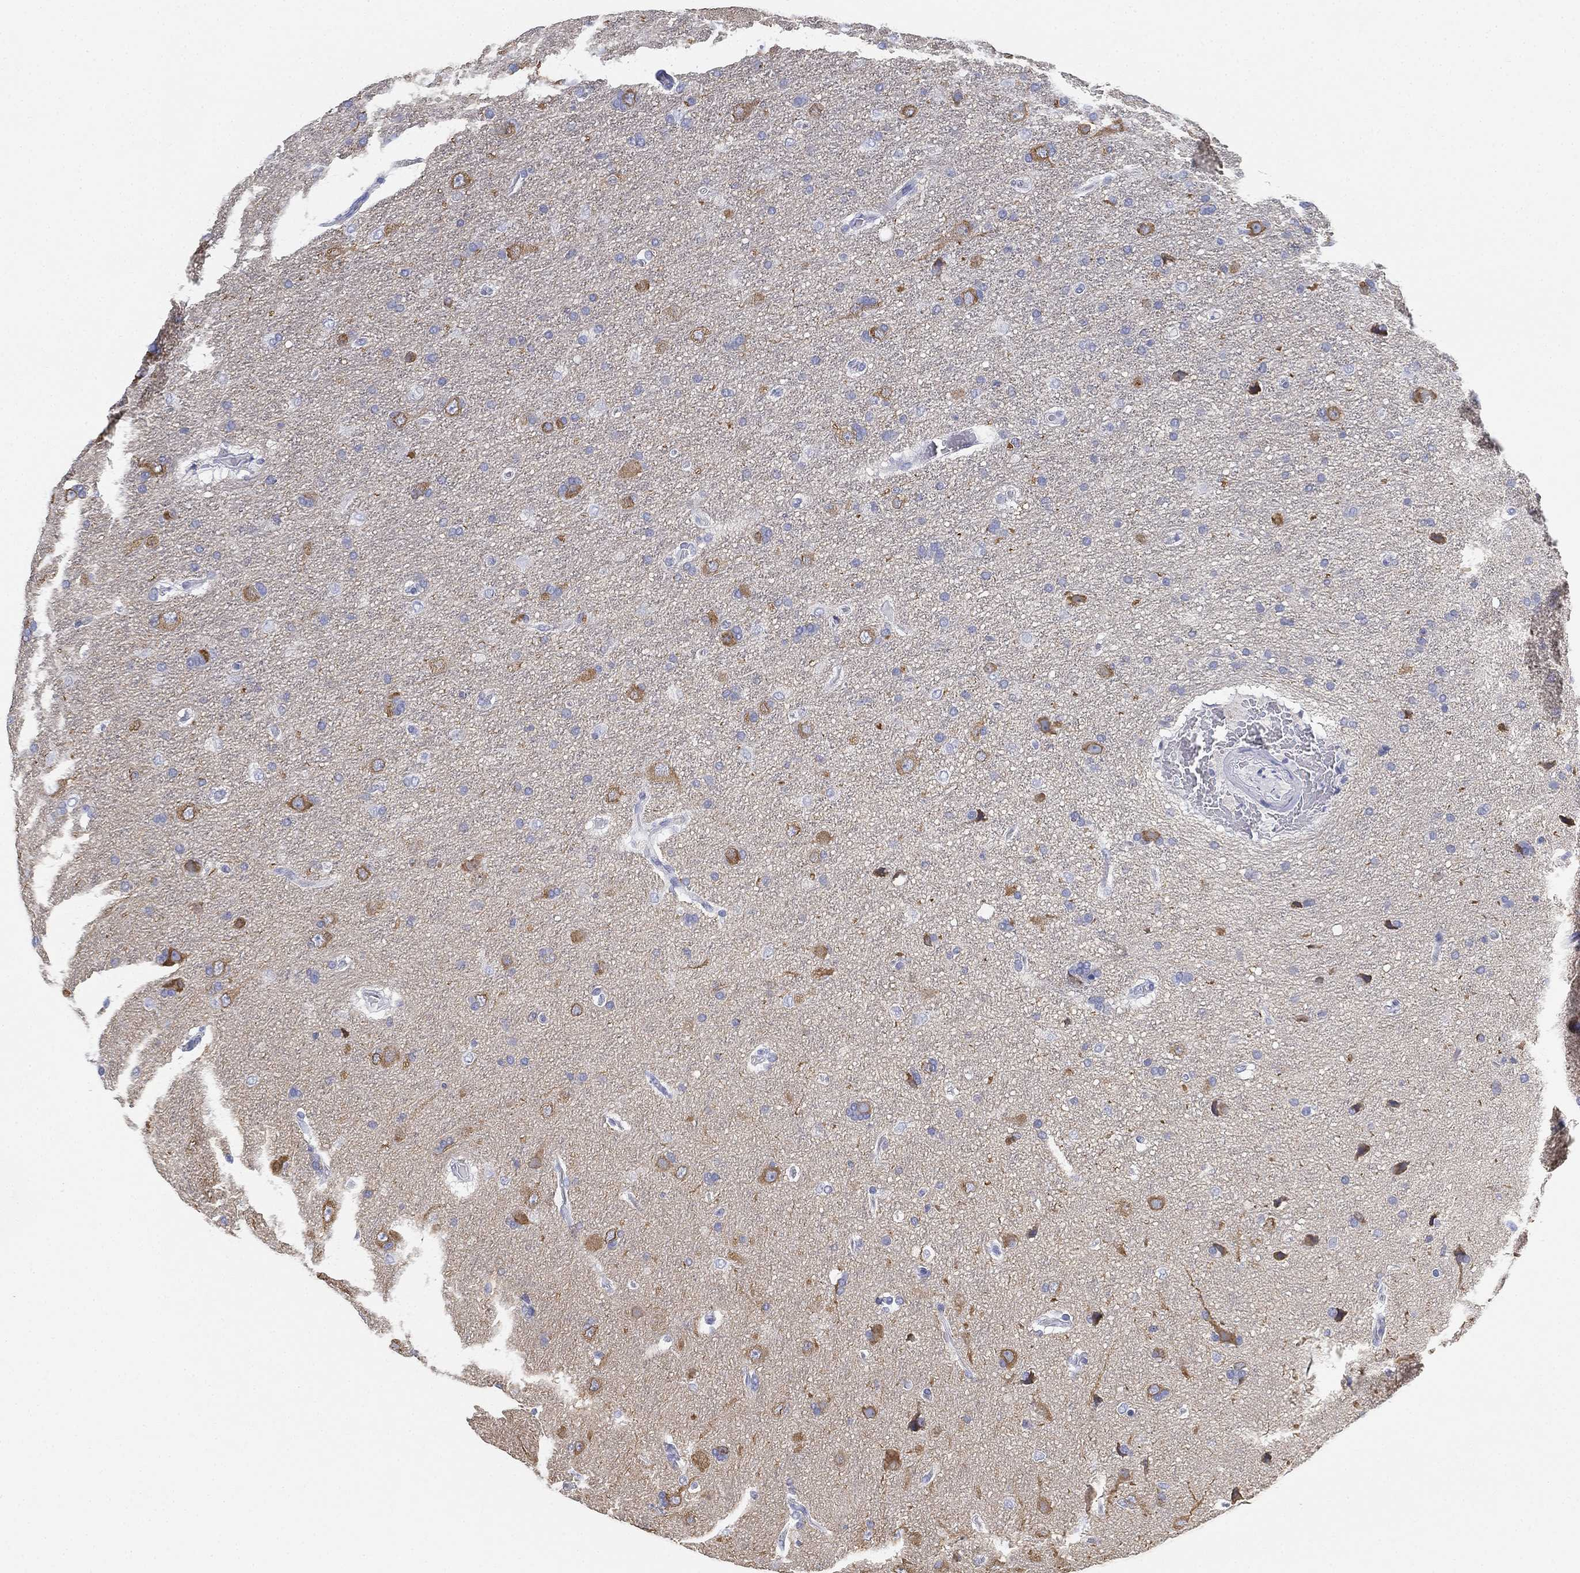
{"staining": {"intensity": "negative", "quantity": "none", "location": "none"}, "tissue": "glioma", "cell_type": "Tumor cells", "image_type": "cancer", "snomed": [{"axis": "morphology", "description": "Glioma, malignant, NOS"}, {"axis": "topography", "description": "Cerebral cortex"}], "caption": "IHC of glioma (malignant) shows no staining in tumor cells.", "gene": "GCNA", "patient": {"sex": "male", "age": 58}}